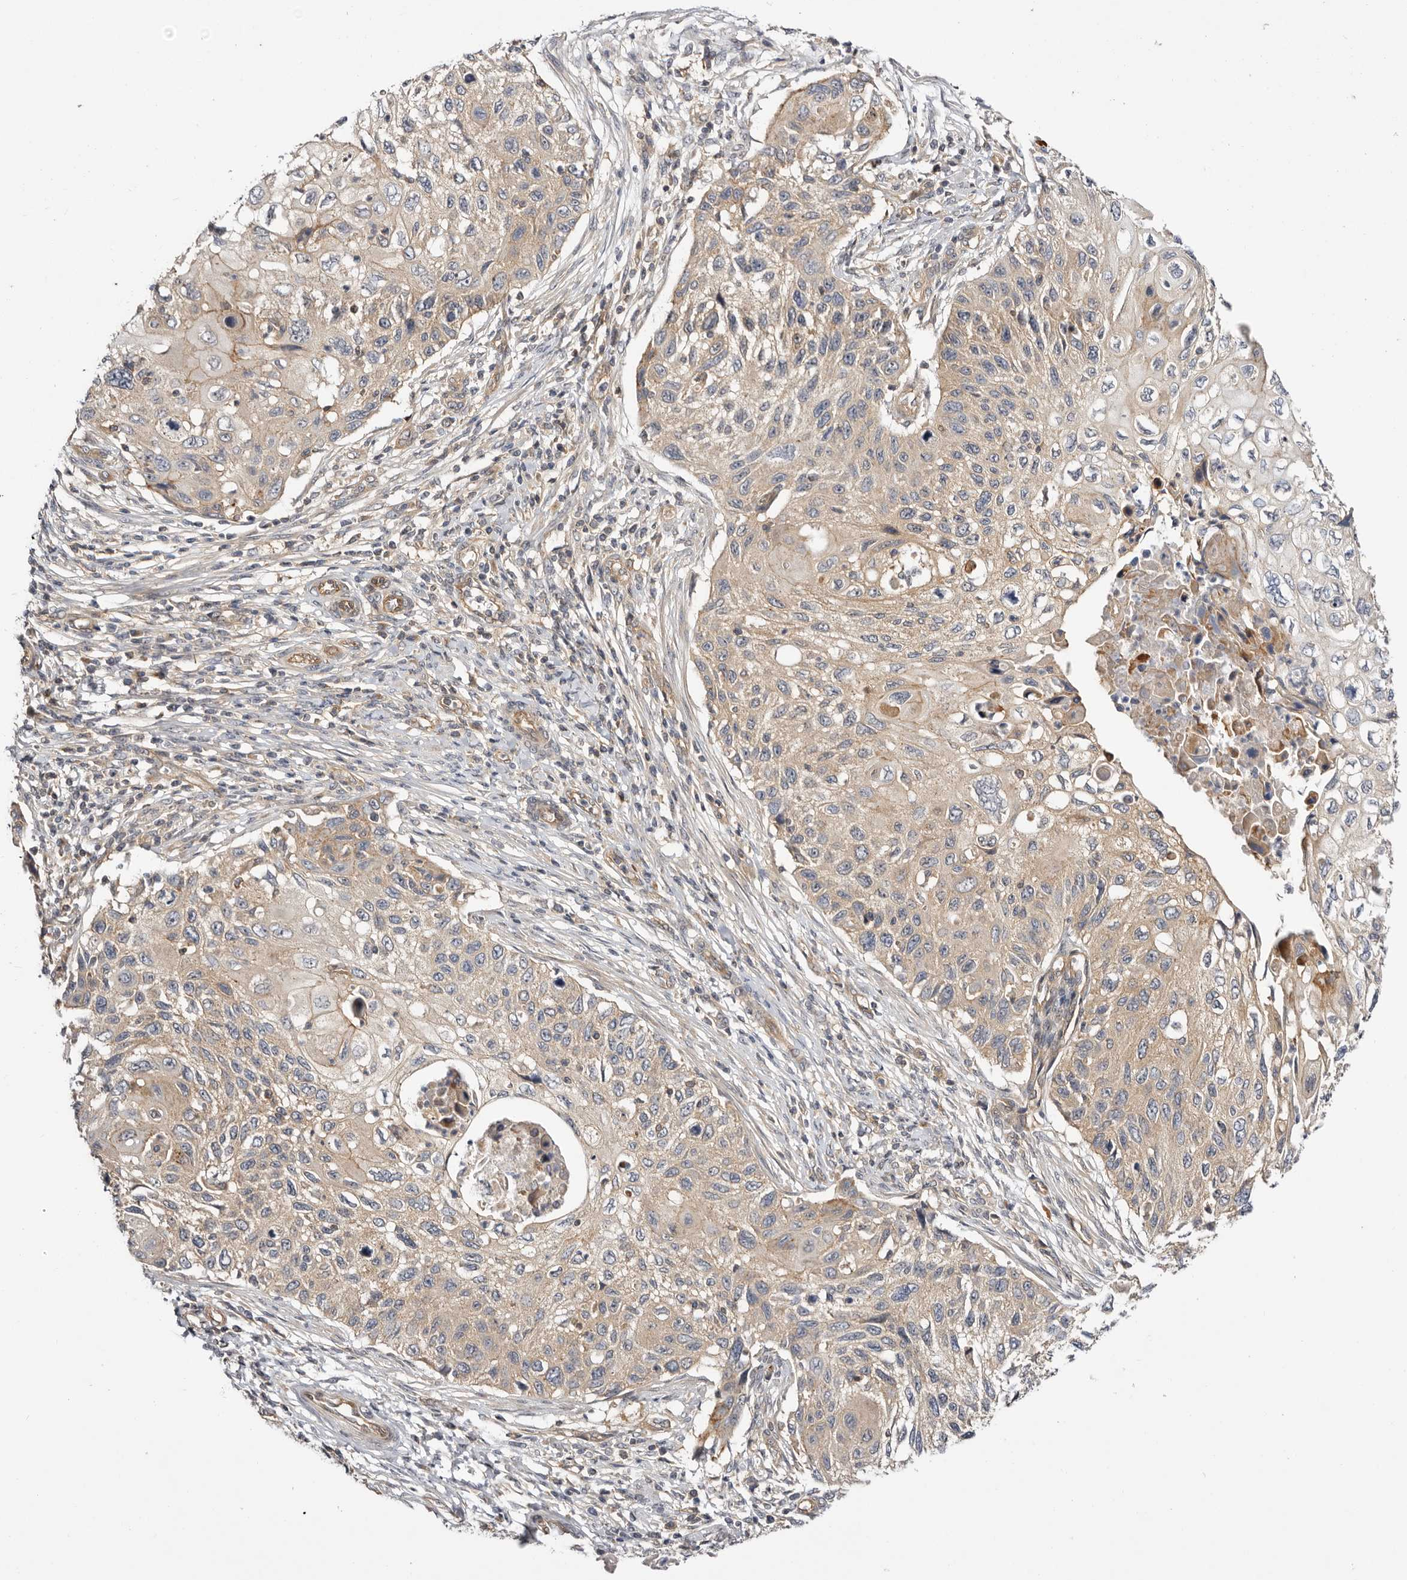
{"staining": {"intensity": "weak", "quantity": "25%-75%", "location": "cytoplasmic/membranous"}, "tissue": "cervical cancer", "cell_type": "Tumor cells", "image_type": "cancer", "snomed": [{"axis": "morphology", "description": "Squamous cell carcinoma, NOS"}, {"axis": "topography", "description": "Cervix"}], "caption": "Cervical cancer stained with a protein marker exhibits weak staining in tumor cells.", "gene": "PANK4", "patient": {"sex": "female", "age": 70}}